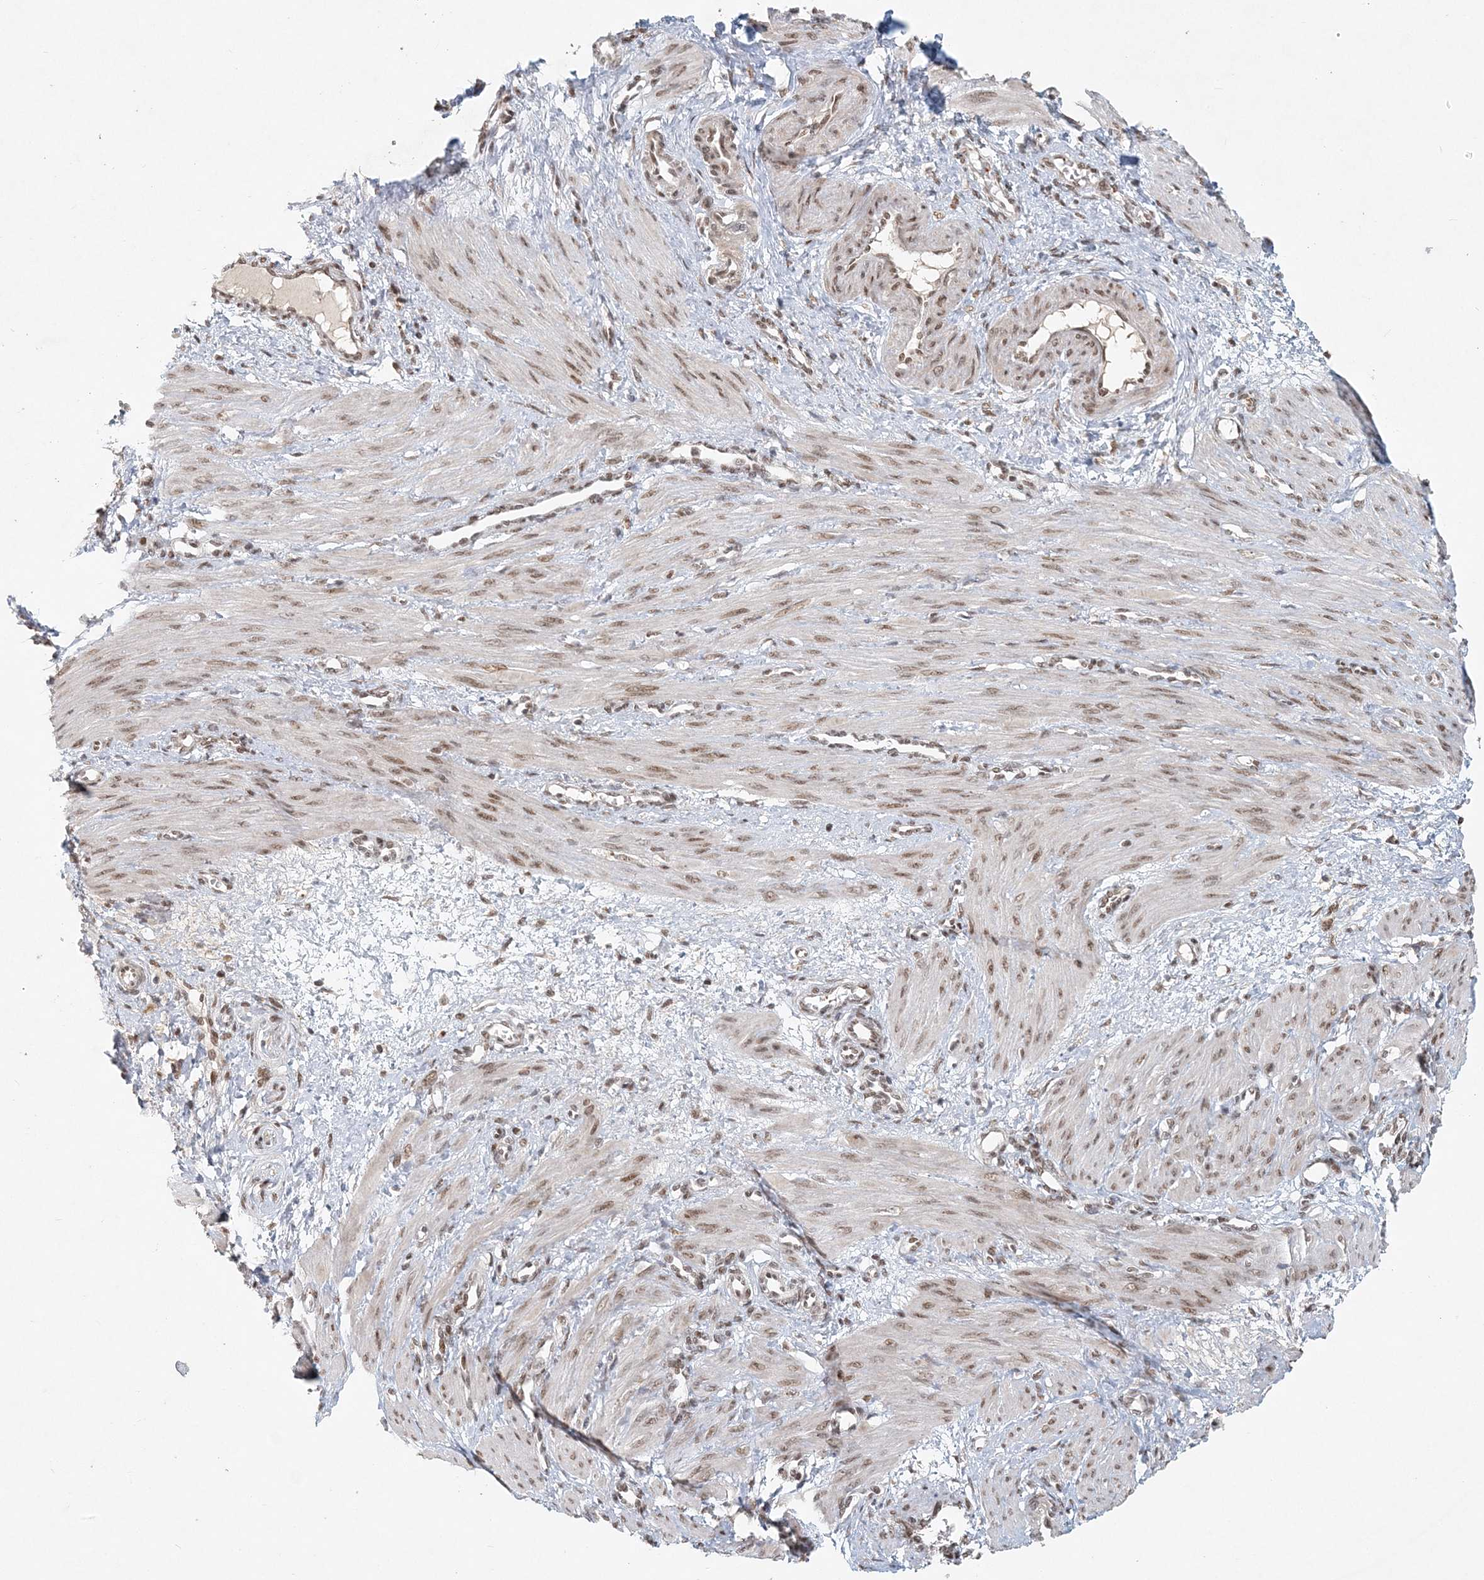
{"staining": {"intensity": "weak", "quantity": ">75%", "location": "nuclear"}, "tissue": "smooth muscle", "cell_type": "Smooth muscle cells", "image_type": "normal", "snomed": [{"axis": "morphology", "description": "Normal tissue, NOS"}, {"axis": "topography", "description": "Endometrium"}], "caption": "Immunohistochemistry photomicrograph of unremarkable smooth muscle stained for a protein (brown), which exhibits low levels of weak nuclear positivity in approximately >75% of smooth muscle cells.", "gene": "BAZ1B", "patient": {"sex": "female", "age": 33}}